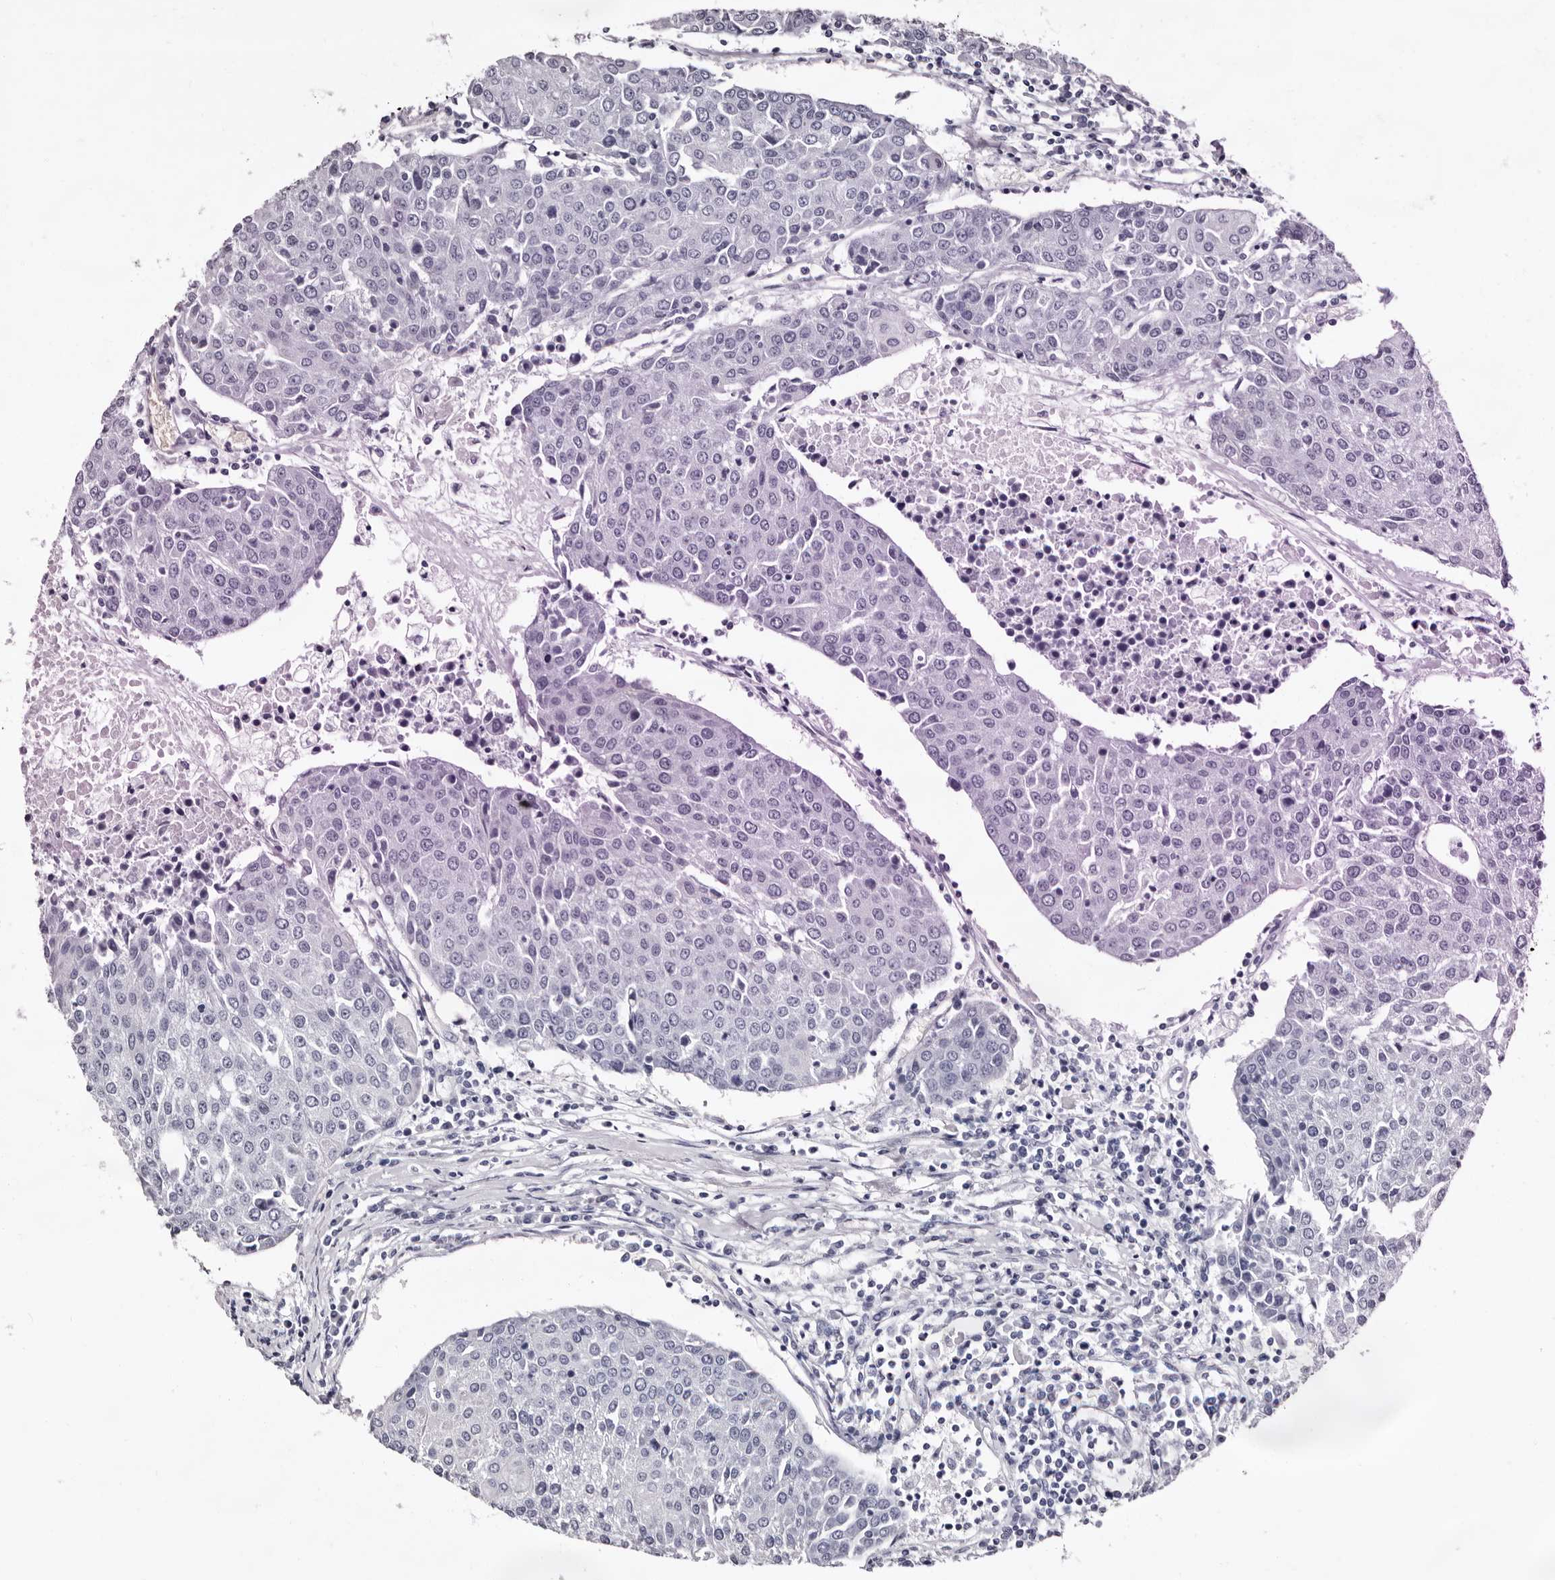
{"staining": {"intensity": "negative", "quantity": "none", "location": "none"}, "tissue": "urothelial cancer", "cell_type": "Tumor cells", "image_type": "cancer", "snomed": [{"axis": "morphology", "description": "Urothelial carcinoma, High grade"}, {"axis": "topography", "description": "Urinary bladder"}], "caption": "Urothelial cancer was stained to show a protein in brown. There is no significant positivity in tumor cells.", "gene": "BPGM", "patient": {"sex": "female", "age": 85}}